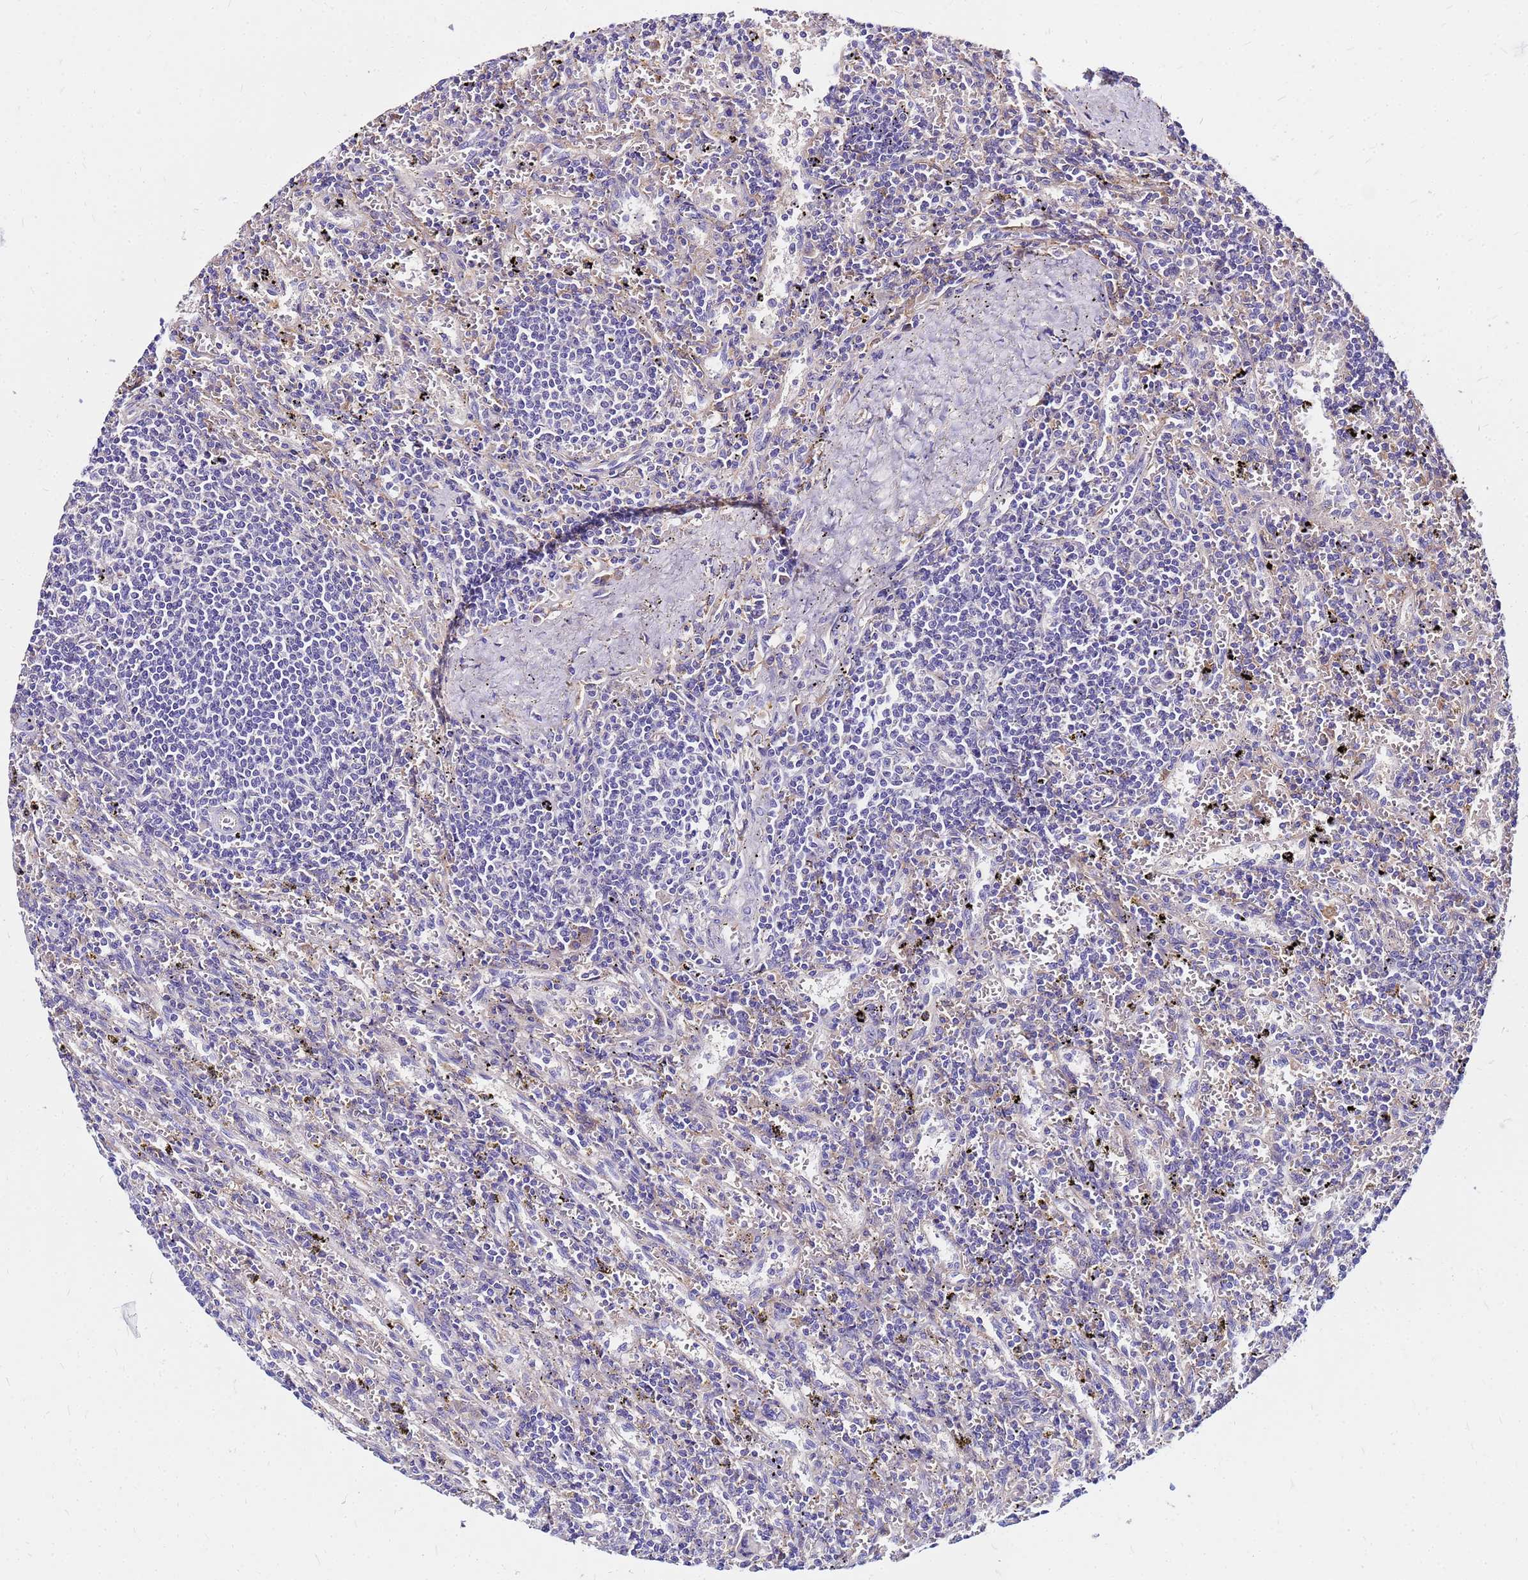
{"staining": {"intensity": "negative", "quantity": "none", "location": "none"}, "tissue": "lymphoma", "cell_type": "Tumor cells", "image_type": "cancer", "snomed": [{"axis": "morphology", "description": "Malignant lymphoma, non-Hodgkin's type, Low grade"}, {"axis": "topography", "description": "Spleen"}], "caption": "Histopathology image shows no protein expression in tumor cells of lymphoma tissue. (Stains: DAB immunohistochemistry with hematoxylin counter stain, Microscopy: brightfield microscopy at high magnification).", "gene": "ARHGEF5", "patient": {"sex": "male", "age": 76}}